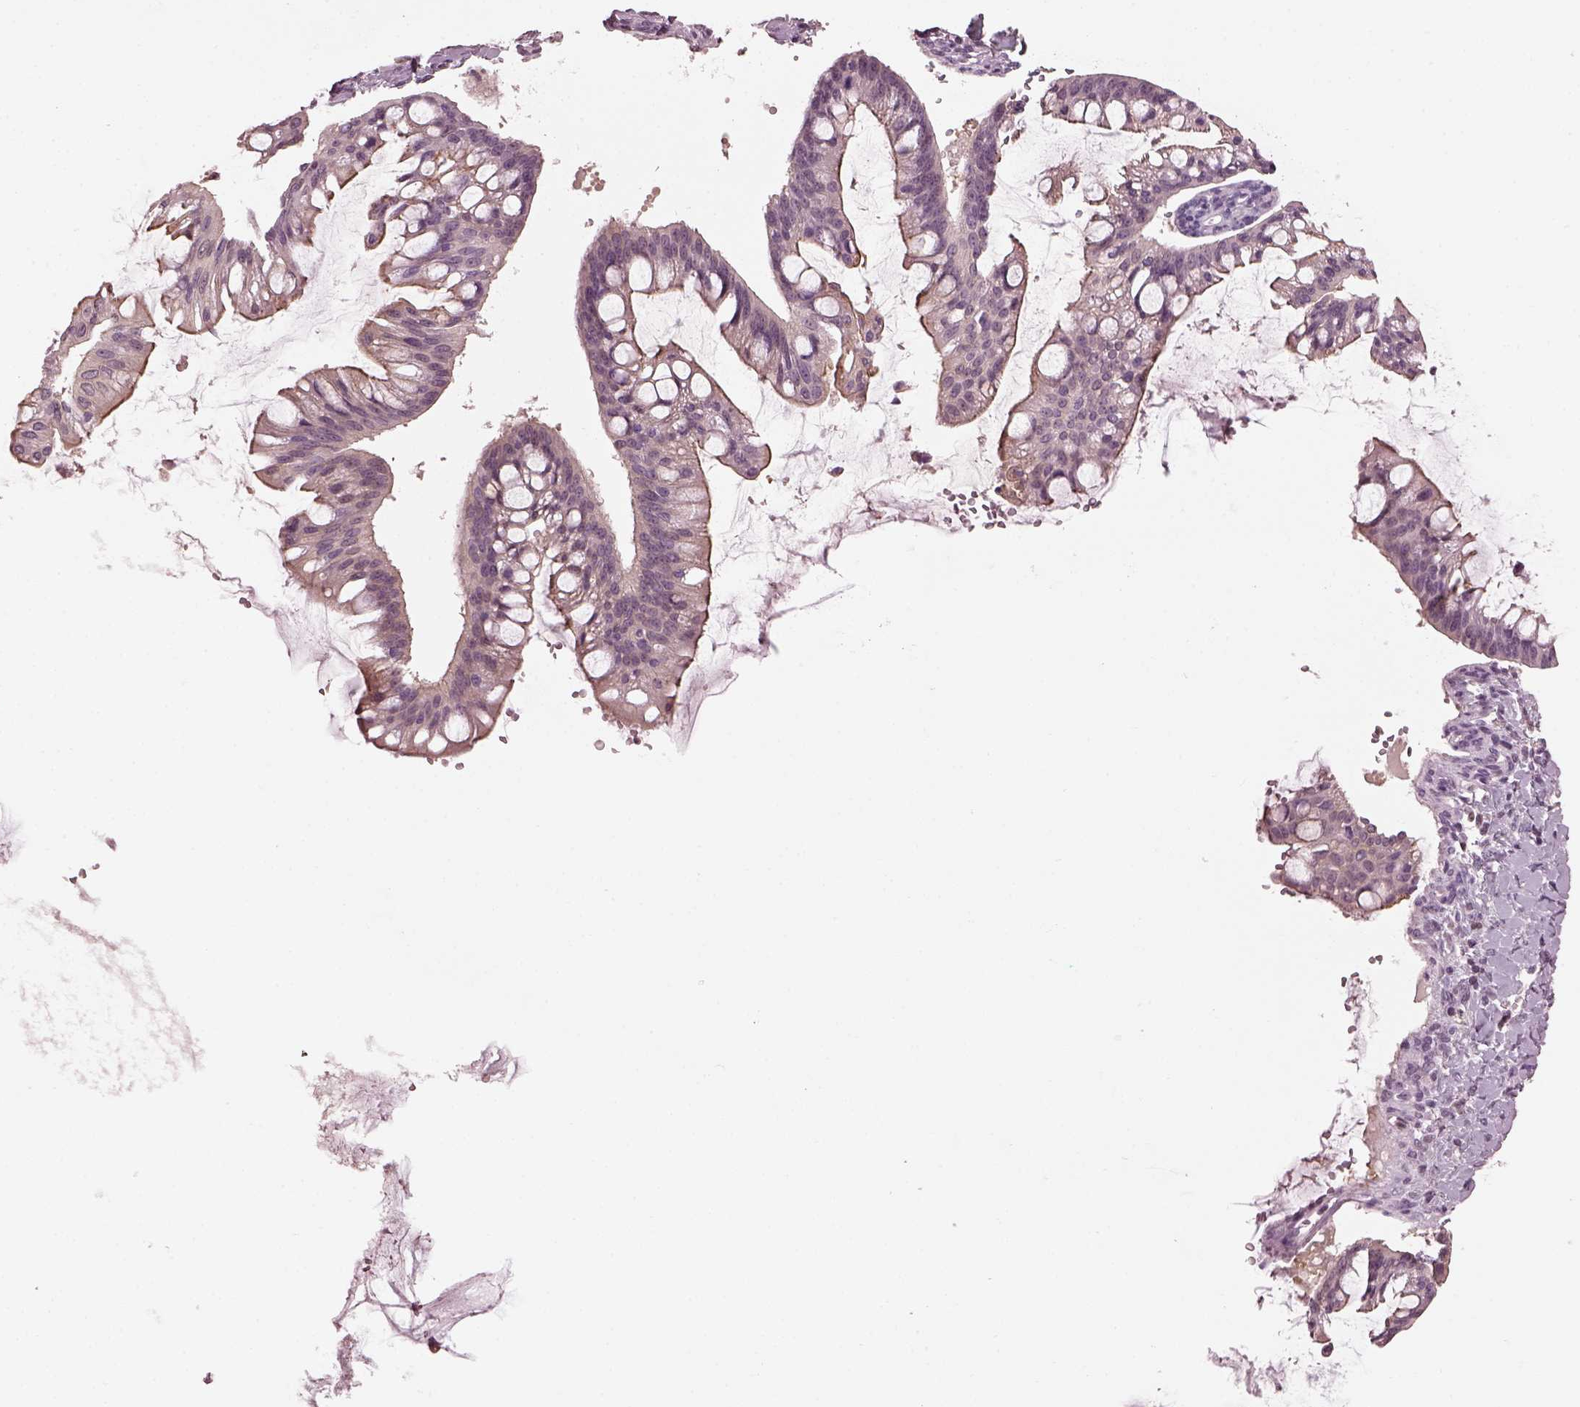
{"staining": {"intensity": "weak", "quantity": "<25%", "location": "cytoplasmic/membranous"}, "tissue": "ovarian cancer", "cell_type": "Tumor cells", "image_type": "cancer", "snomed": [{"axis": "morphology", "description": "Cystadenocarcinoma, mucinous, NOS"}, {"axis": "topography", "description": "Ovary"}], "caption": "Photomicrograph shows no significant protein staining in tumor cells of ovarian cancer. (Immunohistochemistry, brightfield microscopy, high magnification).", "gene": "TSKS", "patient": {"sex": "female", "age": 73}}